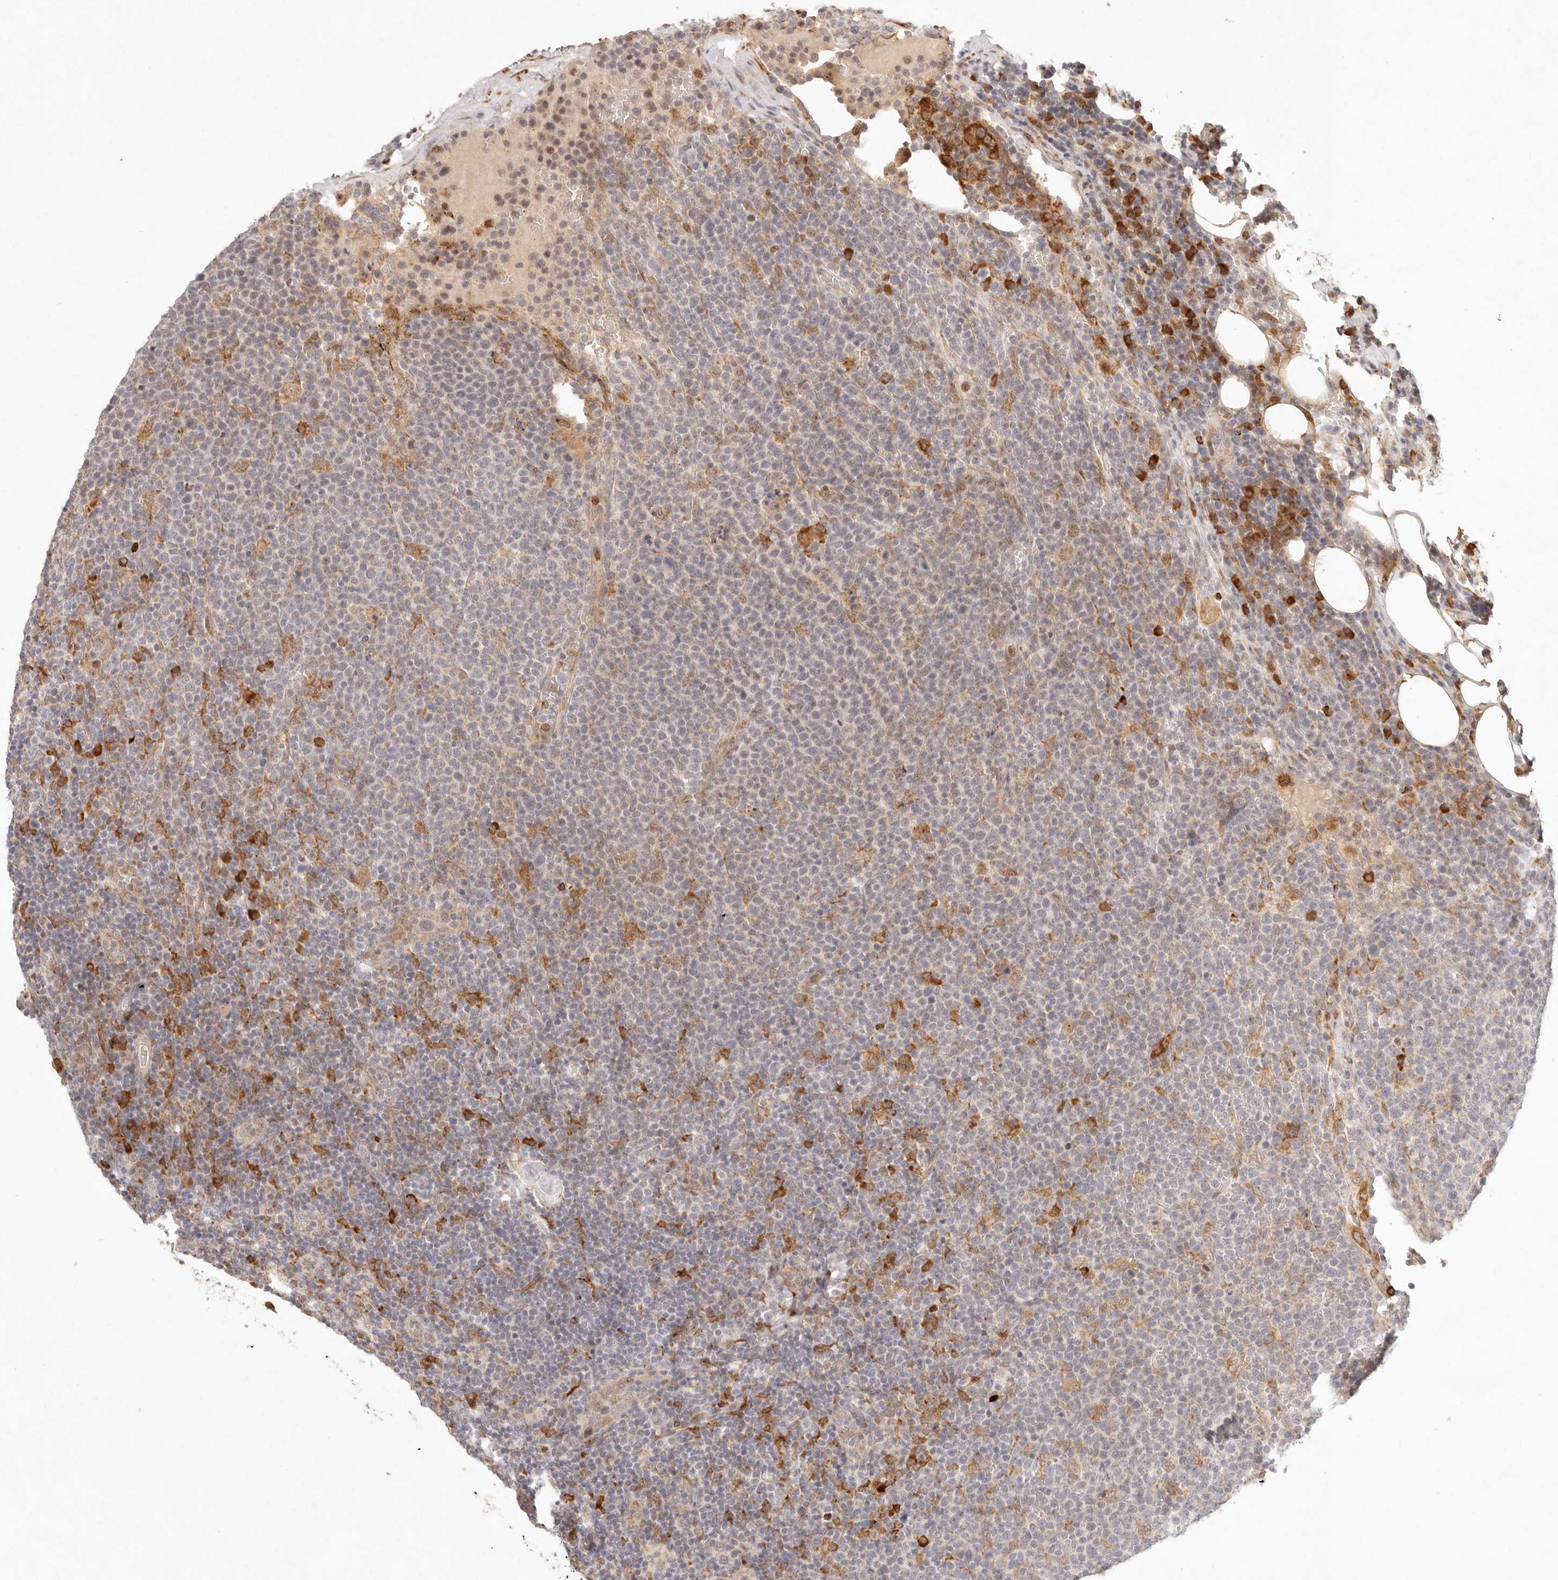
{"staining": {"intensity": "strong", "quantity": "<25%", "location": "cytoplasmic/membranous"}, "tissue": "lymphoma", "cell_type": "Tumor cells", "image_type": "cancer", "snomed": [{"axis": "morphology", "description": "Malignant lymphoma, non-Hodgkin's type, High grade"}, {"axis": "topography", "description": "Lymph node"}], "caption": "Strong cytoplasmic/membranous staining for a protein is seen in about <25% of tumor cells of high-grade malignant lymphoma, non-Hodgkin's type using IHC.", "gene": "C1orf127", "patient": {"sex": "male", "age": 61}}